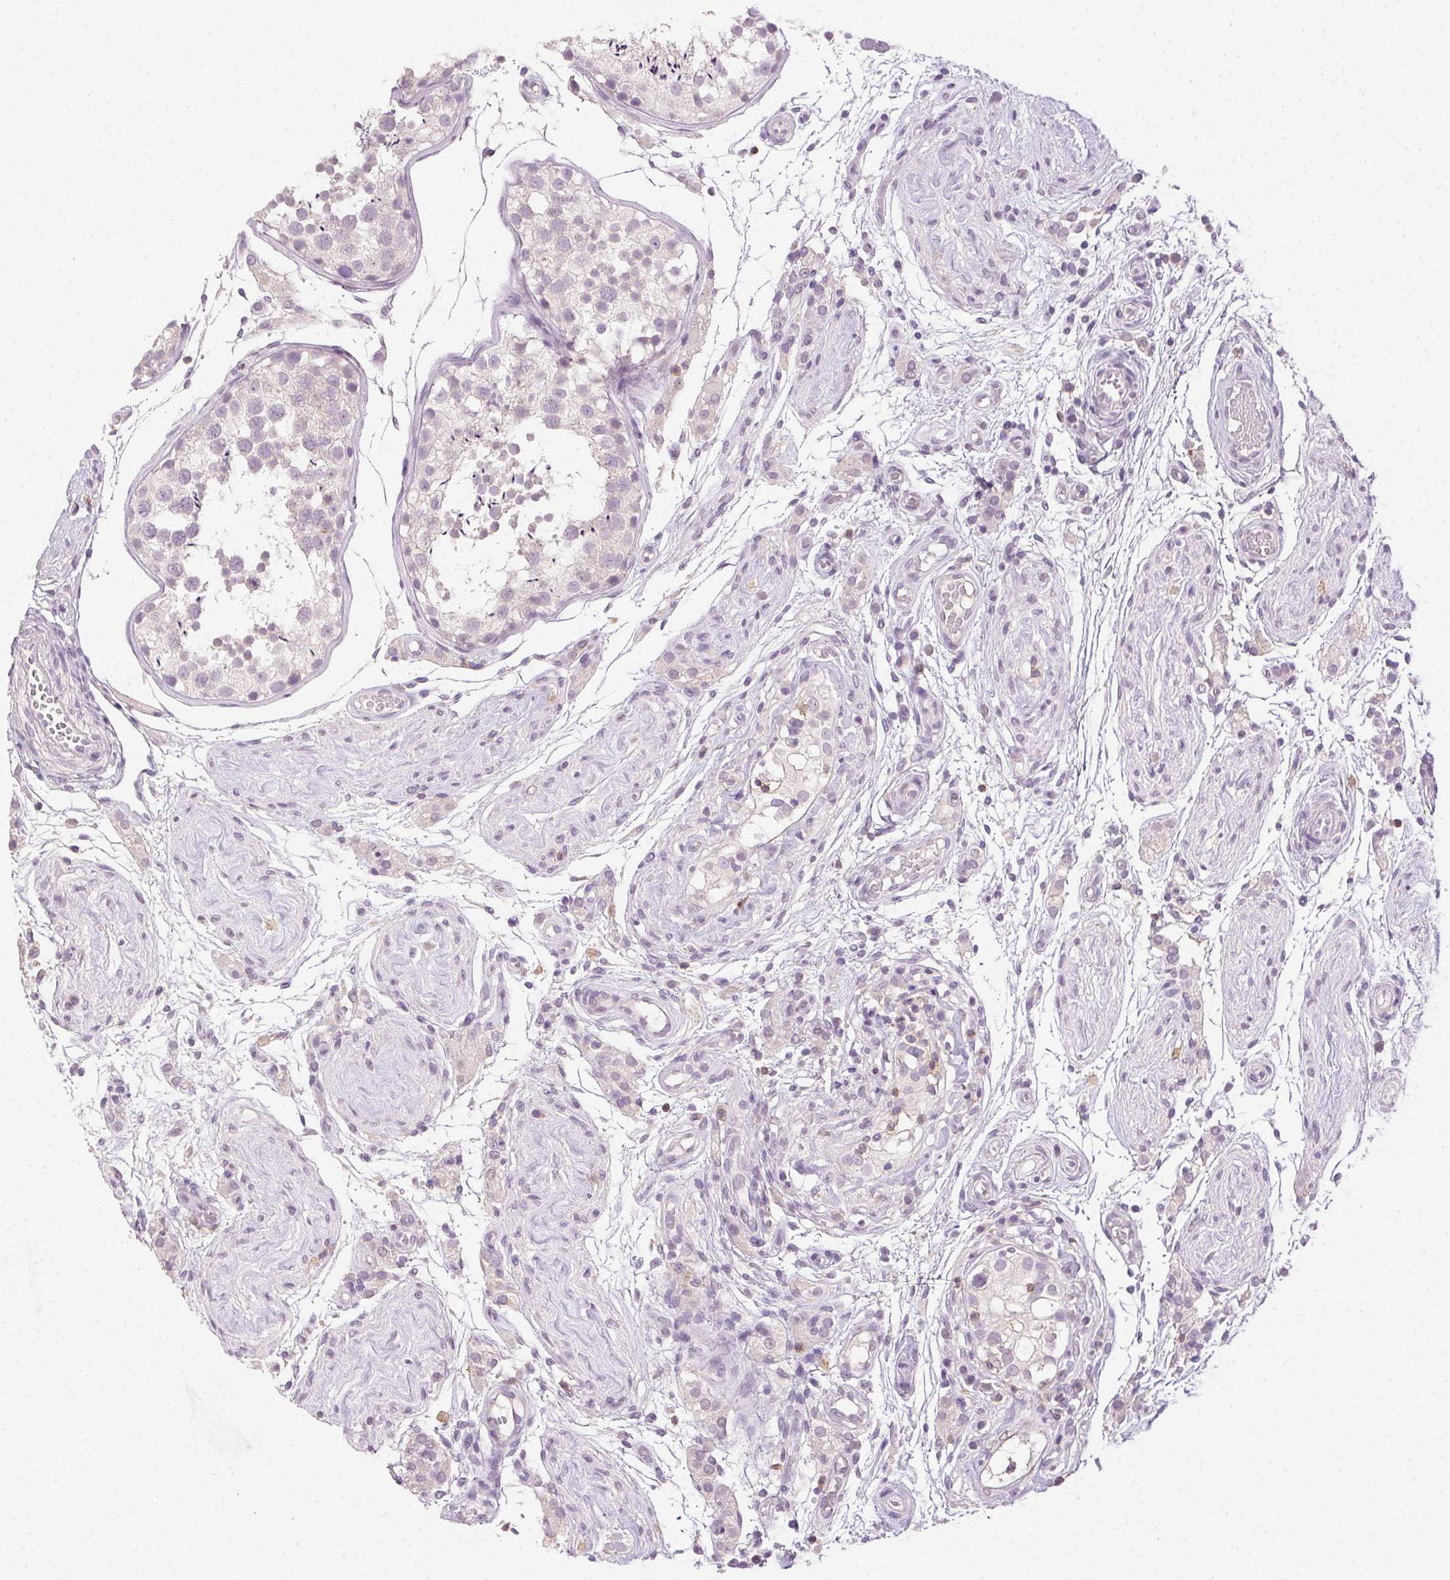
{"staining": {"intensity": "negative", "quantity": "none", "location": "none"}, "tissue": "testis", "cell_type": "Cells in seminiferous ducts", "image_type": "normal", "snomed": [{"axis": "morphology", "description": "Normal tissue, NOS"}, {"axis": "morphology", "description": "Seminoma, NOS"}, {"axis": "topography", "description": "Testis"}], "caption": "Benign testis was stained to show a protein in brown. There is no significant expression in cells in seminiferous ducts. The staining was performed using DAB (3,3'-diaminobenzidine) to visualize the protein expression in brown, while the nuclei were stained in blue with hematoxylin (Magnification: 20x).", "gene": "AKAP5", "patient": {"sex": "male", "age": 29}}